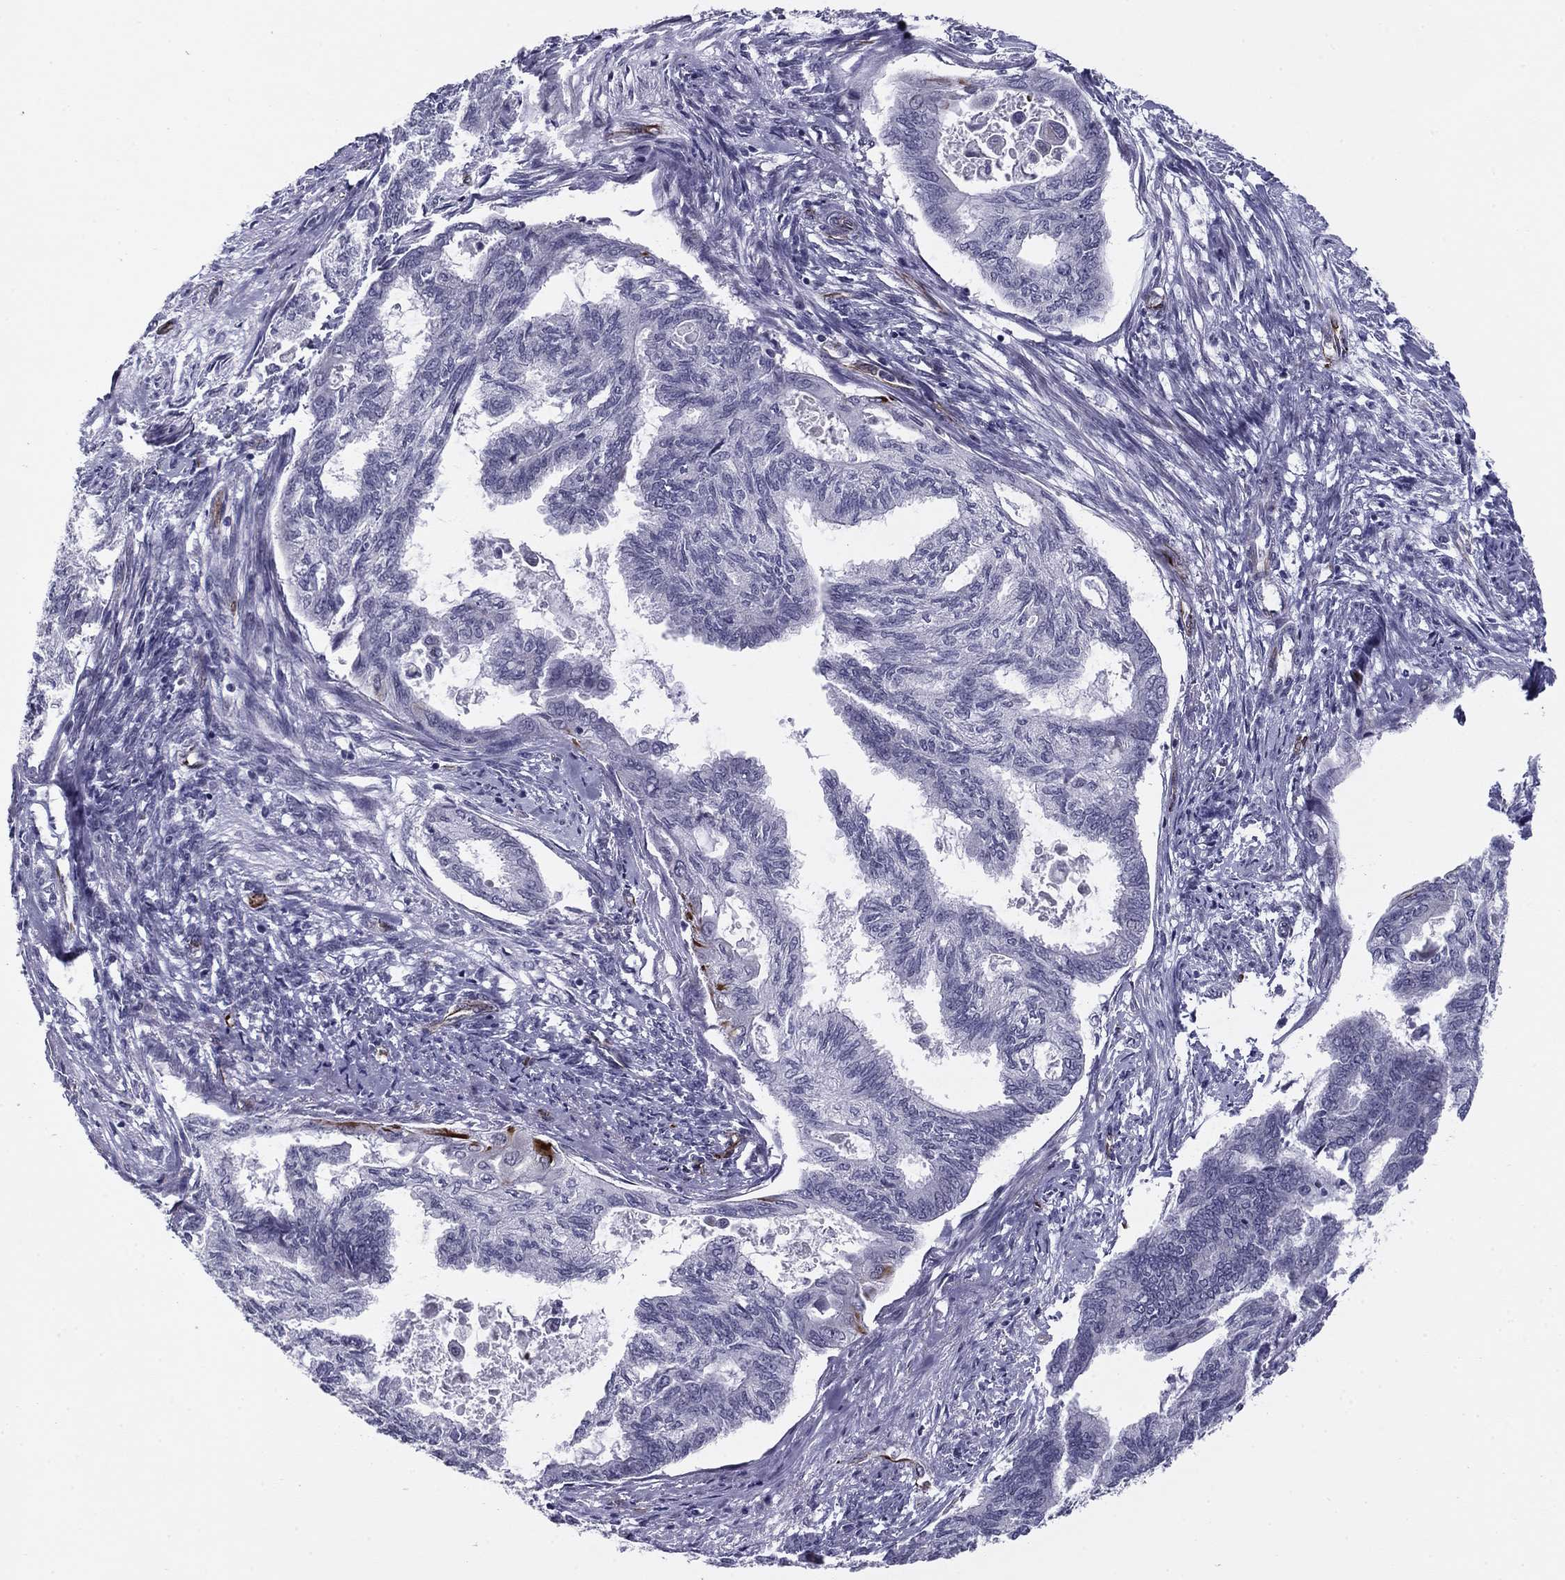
{"staining": {"intensity": "negative", "quantity": "none", "location": "none"}, "tissue": "endometrial cancer", "cell_type": "Tumor cells", "image_type": "cancer", "snomed": [{"axis": "morphology", "description": "Adenocarcinoma, NOS"}, {"axis": "topography", "description": "Endometrium"}], "caption": "Micrograph shows no protein staining in tumor cells of endometrial cancer (adenocarcinoma) tissue. (DAB immunohistochemistry, high magnification).", "gene": "ANKS4B", "patient": {"sex": "female", "age": 86}}